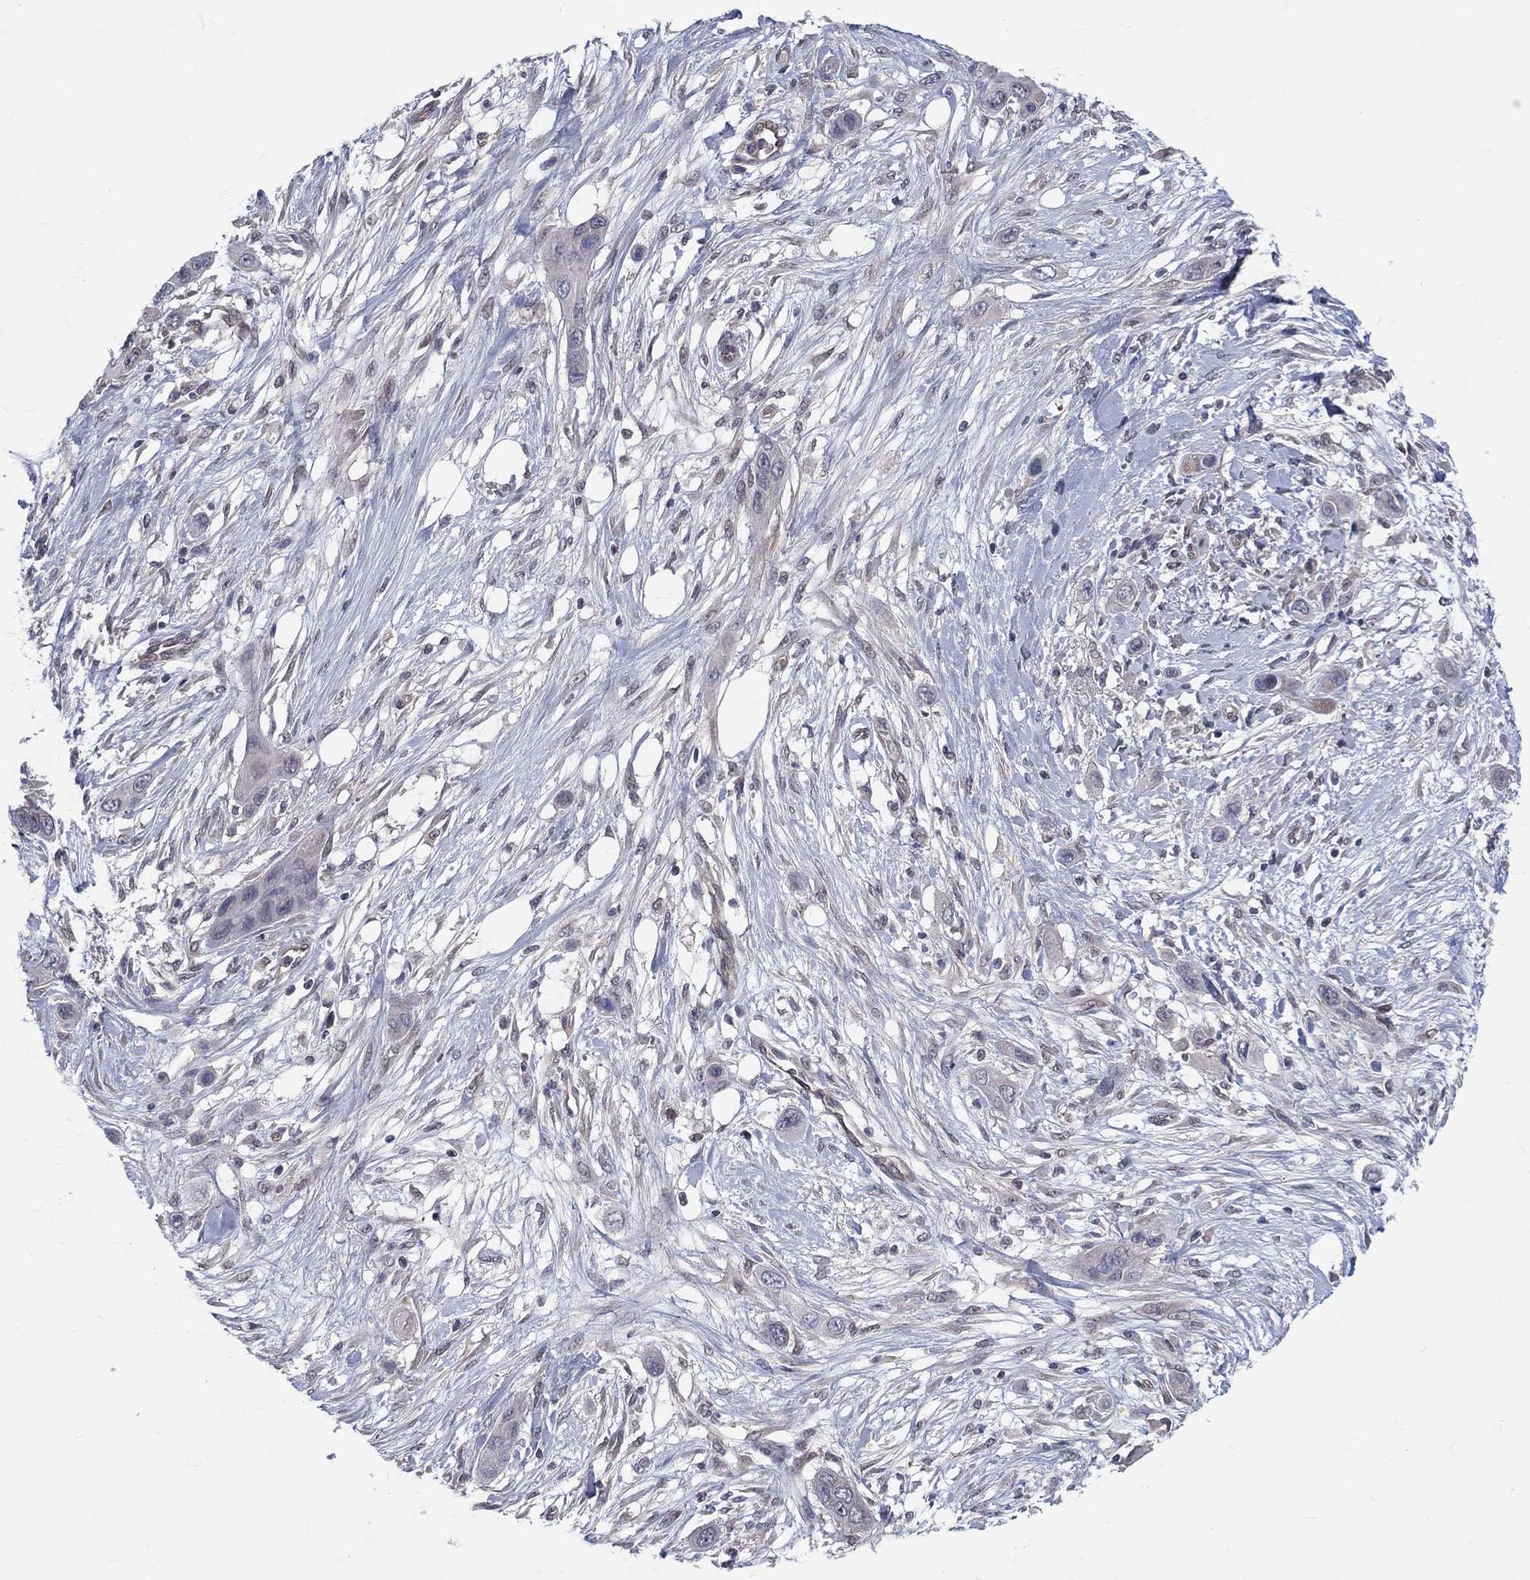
{"staining": {"intensity": "negative", "quantity": "none", "location": "none"}, "tissue": "skin cancer", "cell_type": "Tumor cells", "image_type": "cancer", "snomed": [{"axis": "morphology", "description": "Squamous cell carcinoma, NOS"}, {"axis": "topography", "description": "Skin"}], "caption": "This is an IHC image of human skin squamous cell carcinoma. There is no positivity in tumor cells.", "gene": "DLG4", "patient": {"sex": "male", "age": 79}}